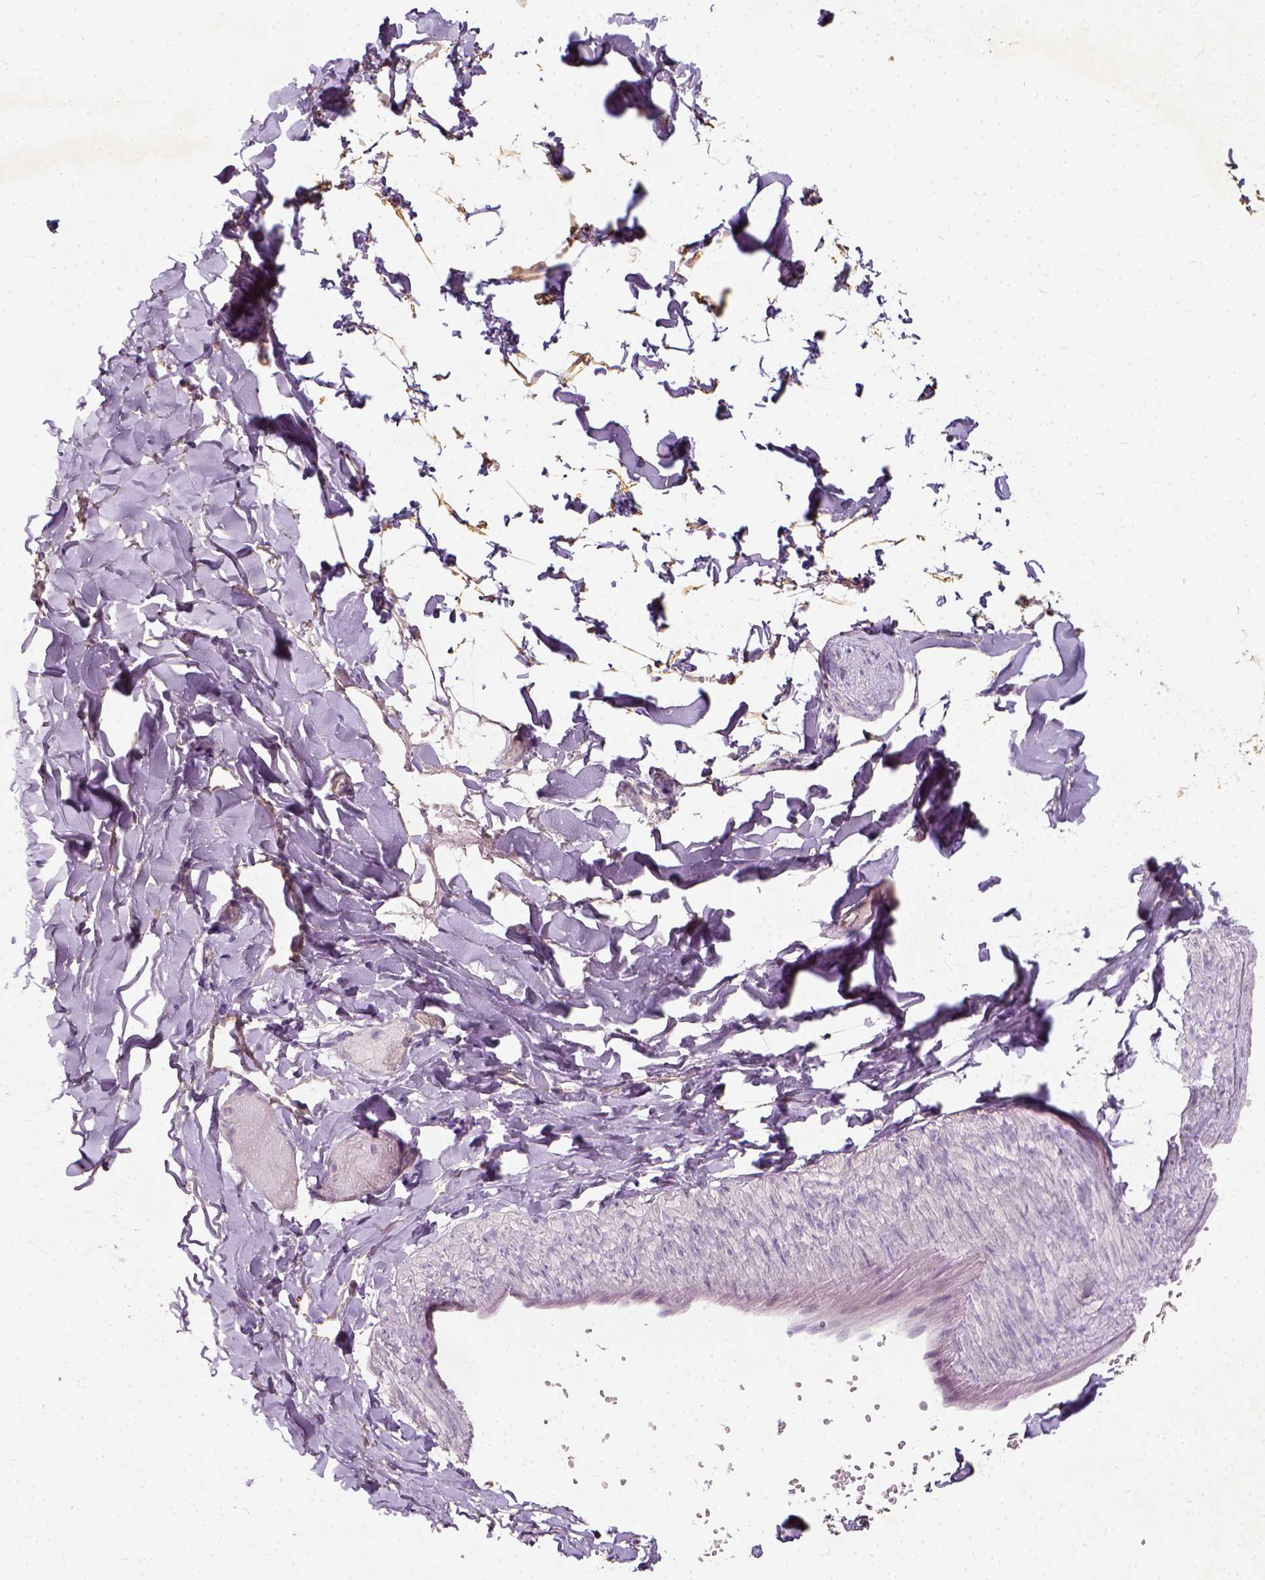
{"staining": {"intensity": "negative", "quantity": "none", "location": "none"}, "tissue": "adipose tissue", "cell_type": "Adipocytes", "image_type": "normal", "snomed": [{"axis": "morphology", "description": "Normal tissue, NOS"}, {"axis": "topography", "description": "Gallbladder"}, {"axis": "topography", "description": "Peripheral nerve tissue"}], "caption": "A high-resolution image shows immunohistochemistry (IHC) staining of normal adipose tissue, which exhibits no significant expression in adipocytes.", "gene": "DHCR24", "patient": {"sex": "female", "age": 45}}